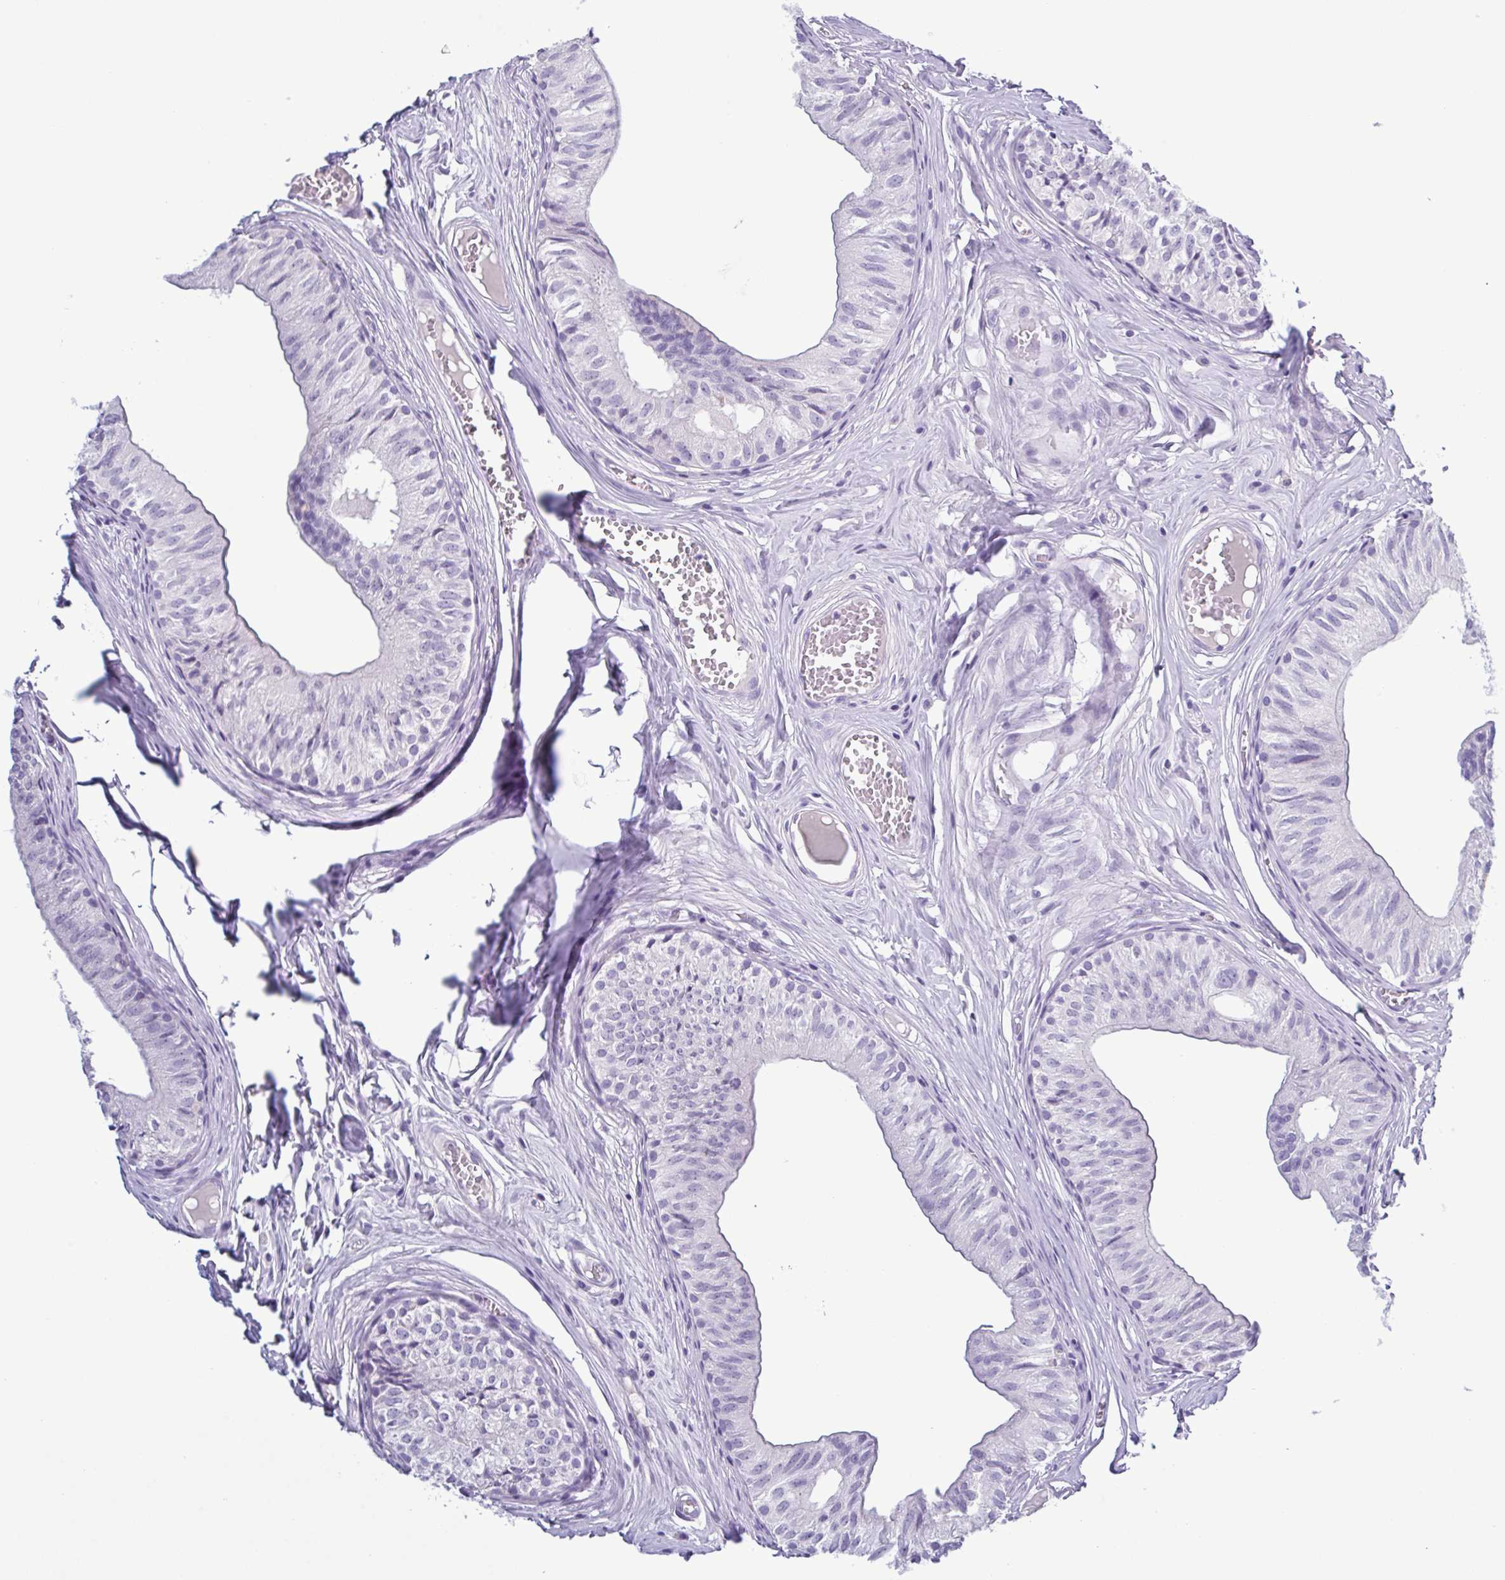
{"staining": {"intensity": "negative", "quantity": "none", "location": "none"}, "tissue": "epididymis", "cell_type": "Glandular cells", "image_type": "normal", "snomed": [{"axis": "morphology", "description": "Normal tissue, NOS"}, {"axis": "topography", "description": "Epididymis"}], "caption": "The micrograph exhibits no staining of glandular cells in unremarkable epididymis.", "gene": "INAFM1", "patient": {"sex": "male", "age": 25}}